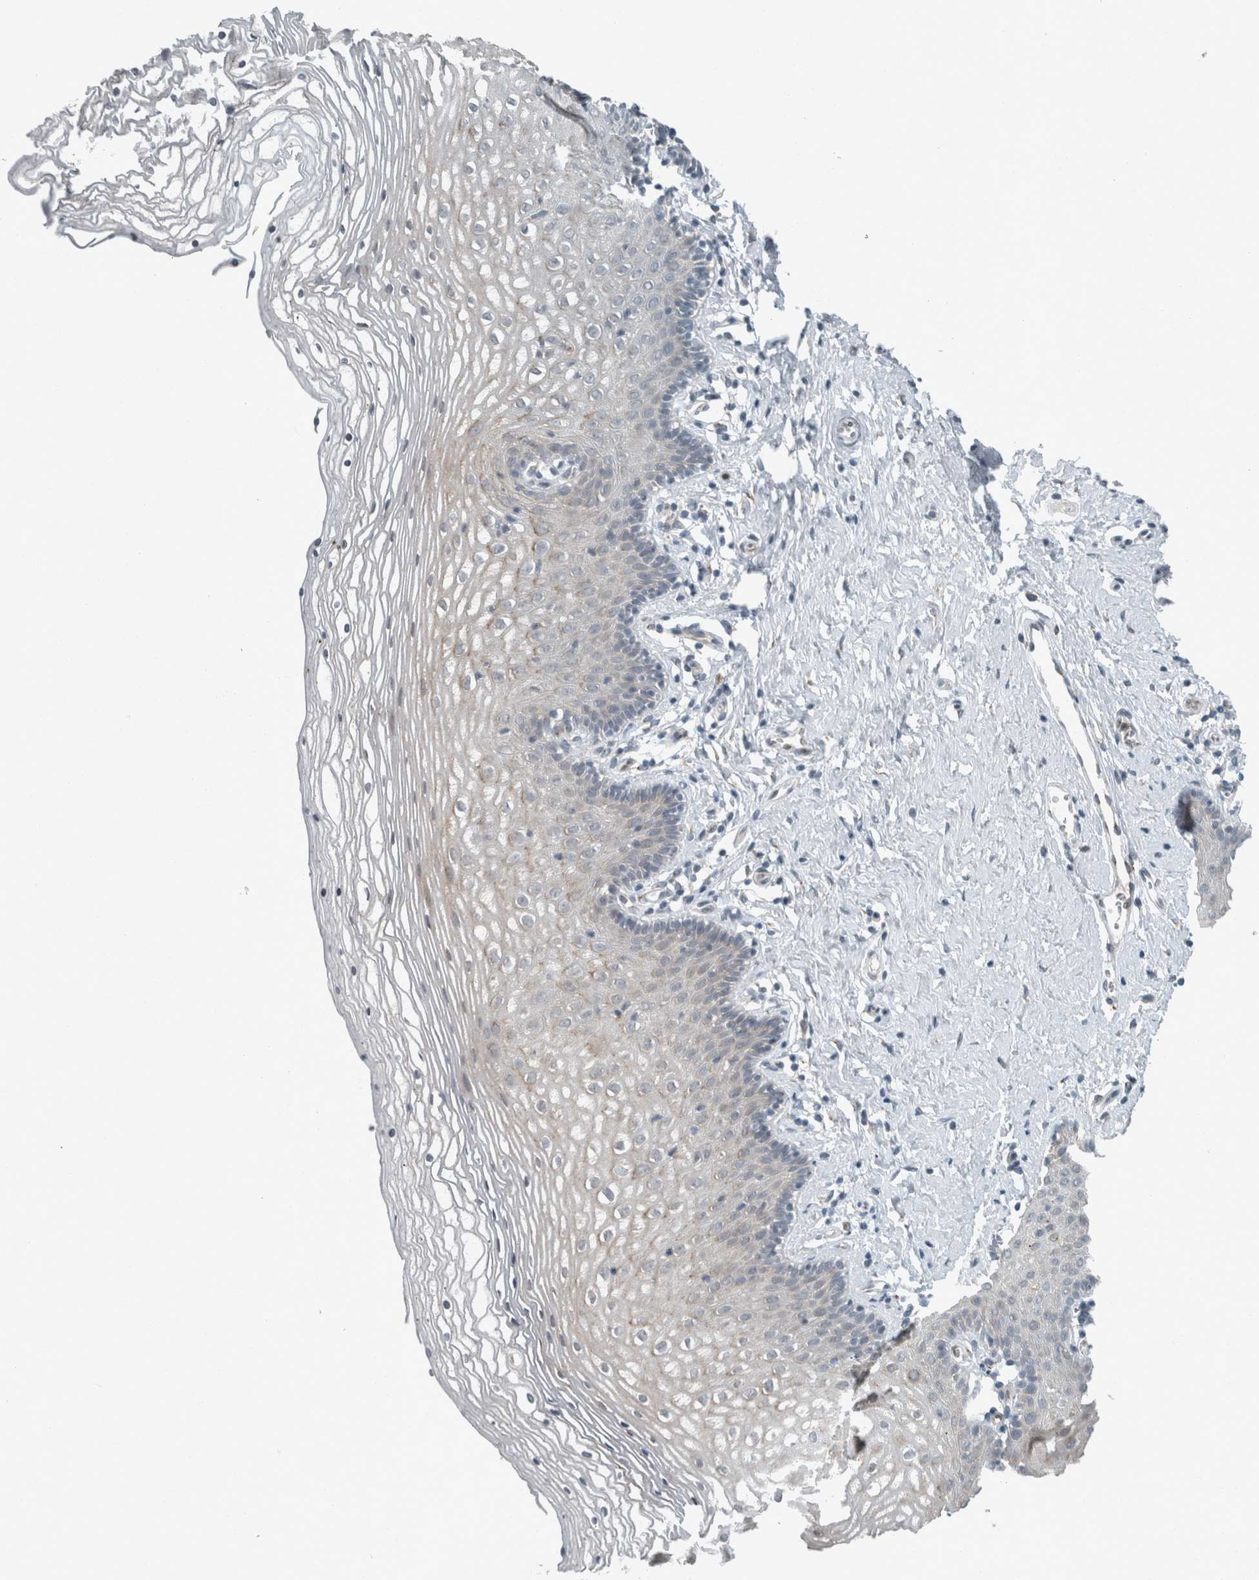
{"staining": {"intensity": "weak", "quantity": "<25%", "location": "cytoplasmic/membranous"}, "tissue": "vagina", "cell_type": "Squamous epithelial cells", "image_type": "normal", "snomed": [{"axis": "morphology", "description": "Normal tissue, NOS"}, {"axis": "topography", "description": "Vagina"}], "caption": "Normal vagina was stained to show a protein in brown. There is no significant positivity in squamous epithelial cells. The staining was performed using DAB to visualize the protein expression in brown, while the nuclei were stained in blue with hematoxylin (Magnification: 20x).", "gene": "KIF1C", "patient": {"sex": "female", "age": 32}}